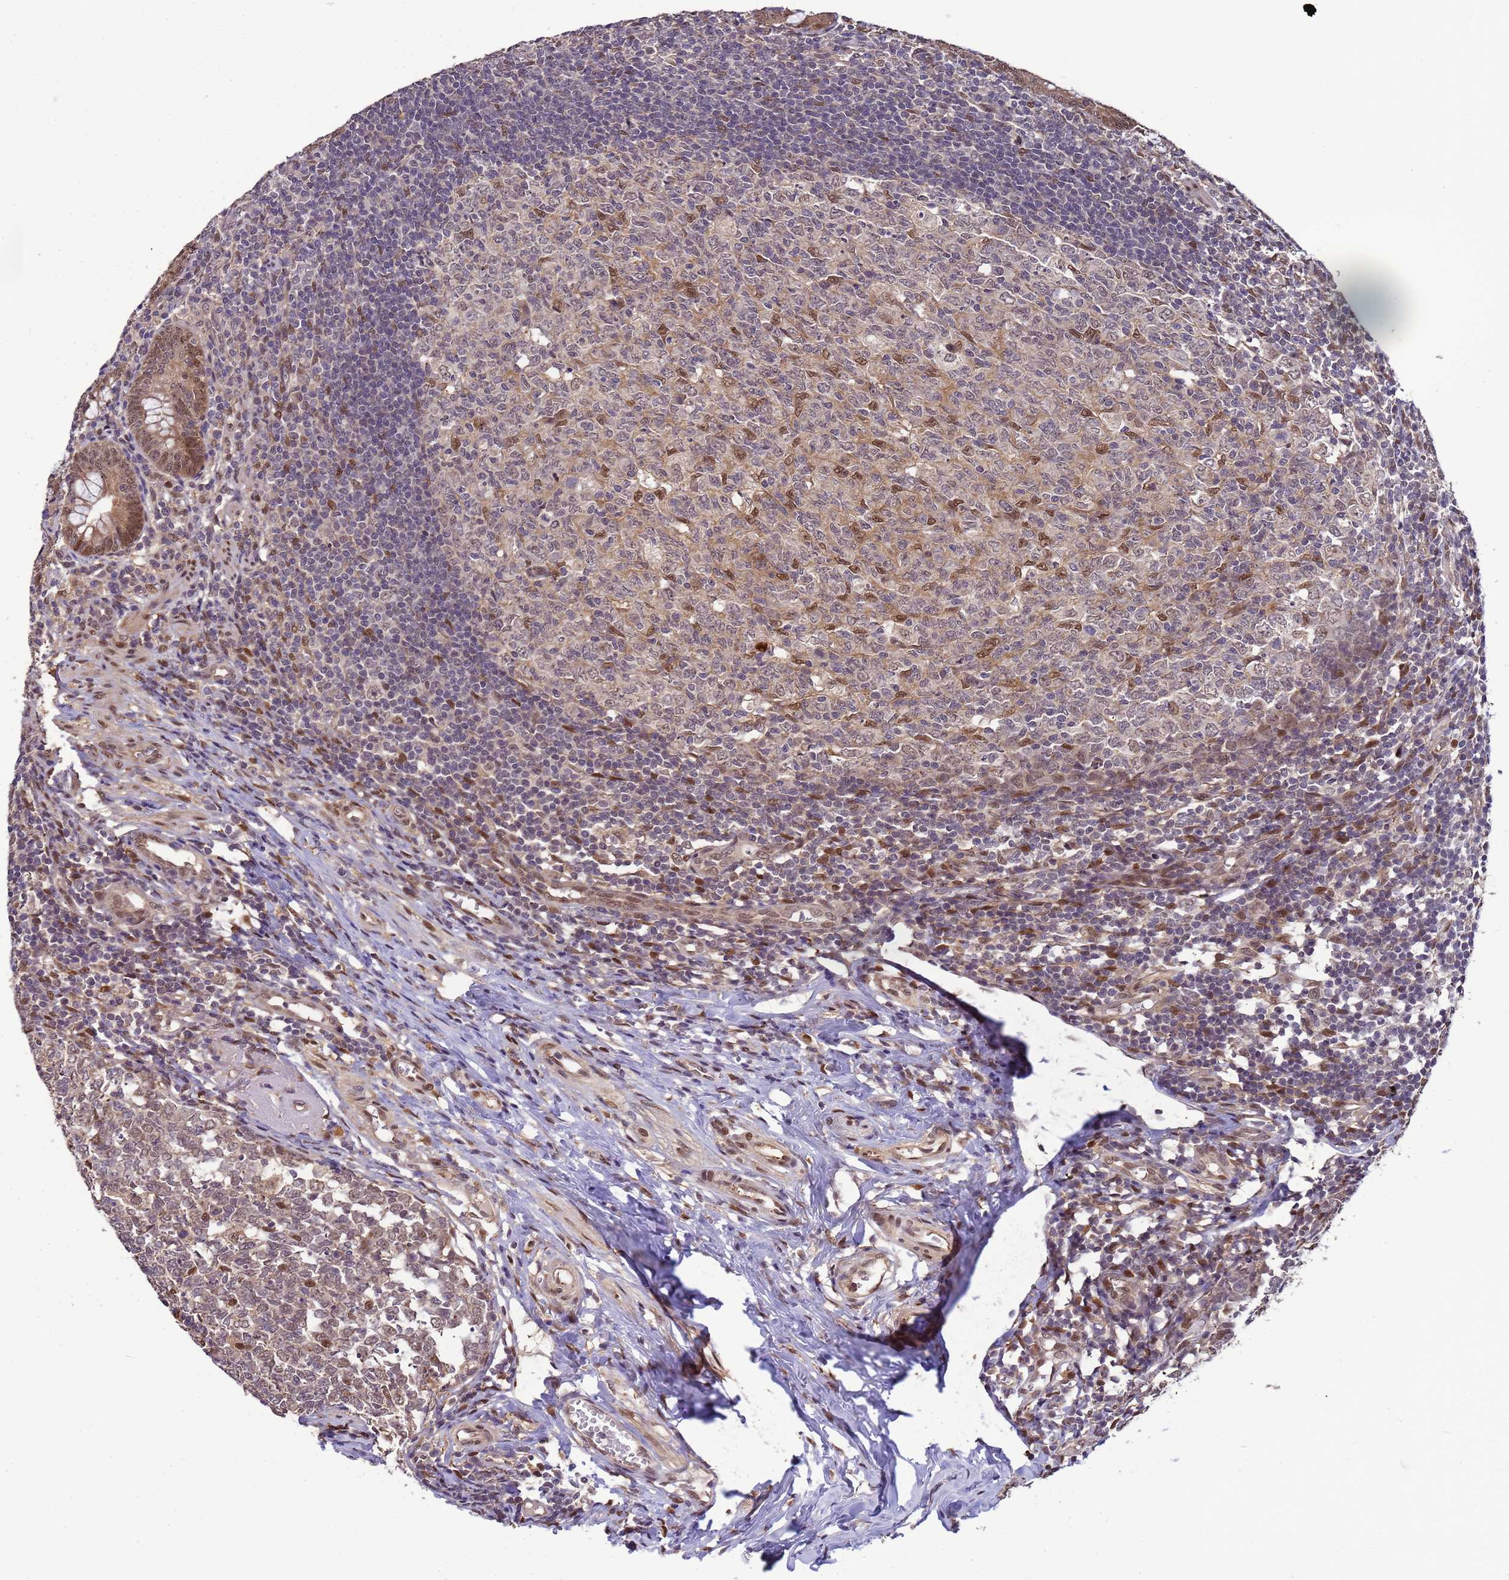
{"staining": {"intensity": "moderate", "quantity": ">75%", "location": "cytoplasmic/membranous,nuclear"}, "tissue": "appendix", "cell_type": "Glandular cells", "image_type": "normal", "snomed": [{"axis": "morphology", "description": "Normal tissue, NOS"}, {"axis": "topography", "description": "Appendix"}], "caption": "Protein positivity by IHC exhibits moderate cytoplasmic/membranous,nuclear positivity in about >75% of glandular cells in unremarkable appendix.", "gene": "ZBTB5", "patient": {"sex": "male", "age": 14}}